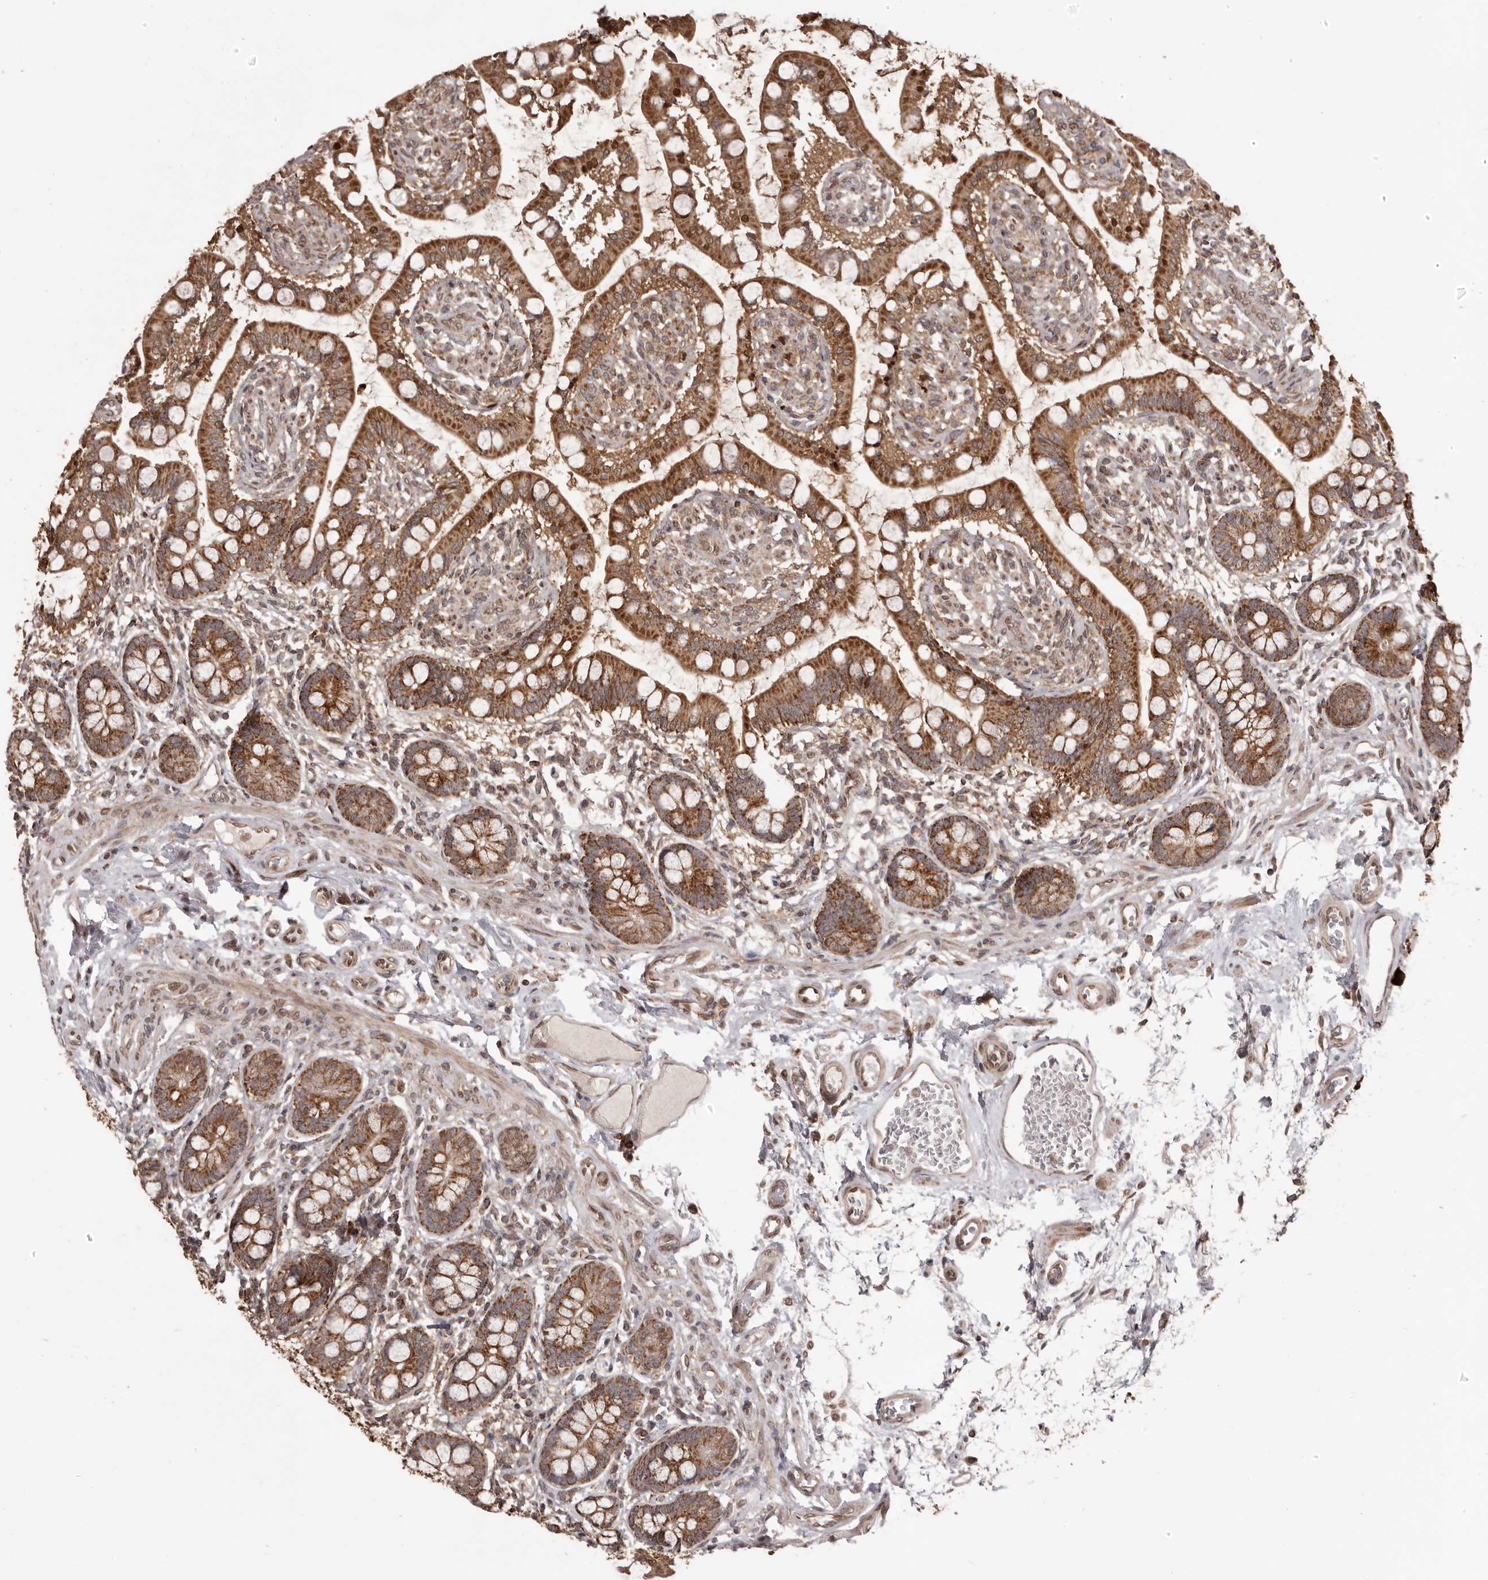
{"staining": {"intensity": "strong", "quantity": ">75%", "location": "cytoplasmic/membranous"}, "tissue": "small intestine", "cell_type": "Glandular cells", "image_type": "normal", "snomed": [{"axis": "morphology", "description": "Normal tissue, NOS"}, {"axis": "topography", "description": "Small intestine"}], "caption": "Glandular cells show high levels of strong cytoplasmic/membranous expression in about >75% of cells in normal human small intestine. The protein of interest is stained brown, and the nuclei are stained in blue (DAB (3,3'-diaminobenzidine) IHC with brightfield microscopy, high magnification).", "gene": "CHRM2", "patient": {"sex": "male", "age": 52}}